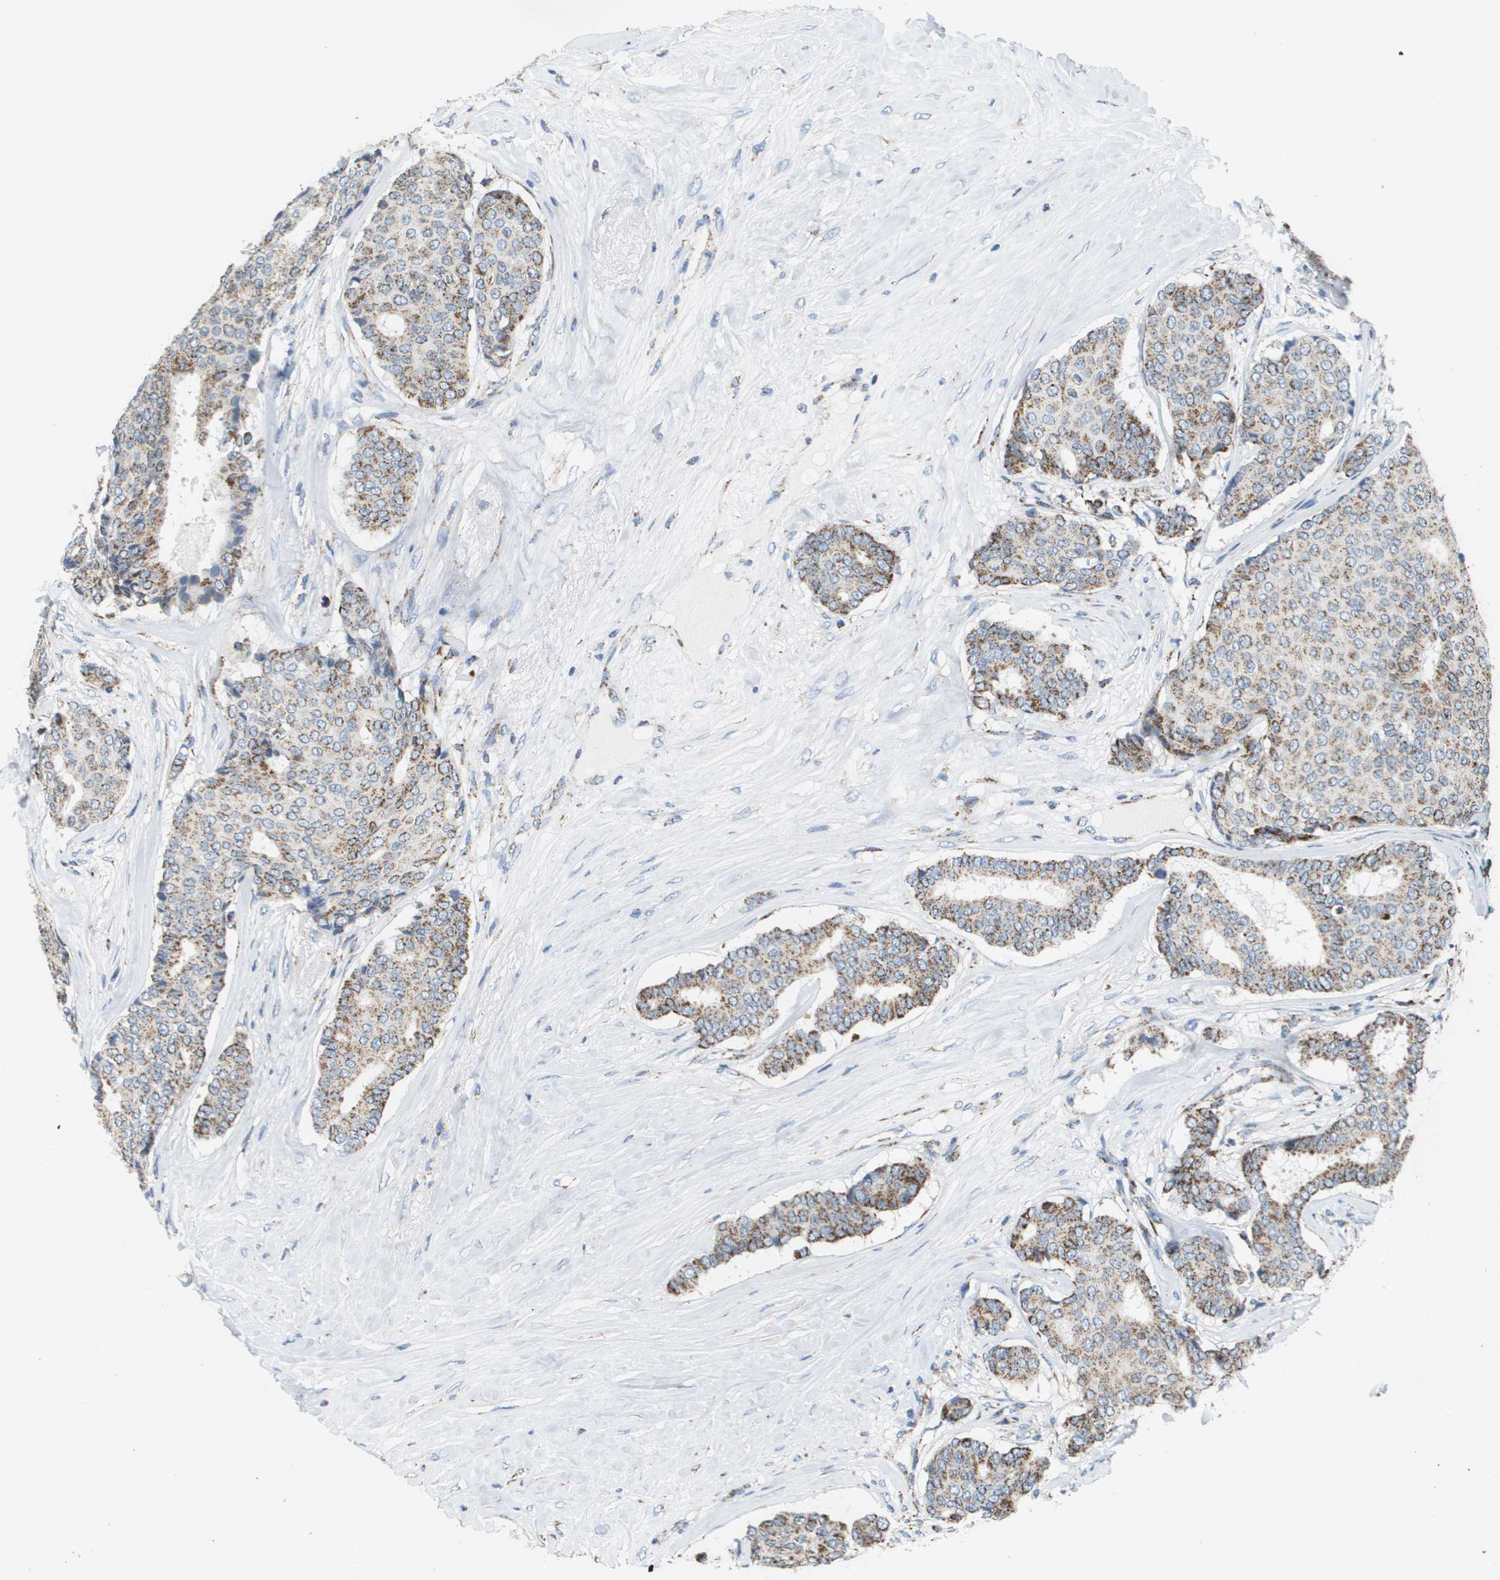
{"staining": {"intensity": "strong", "quantity": ">75%", "location": "cytoplasmic/membranous"}, "tissue": "breast cancer", "cell_type": "Tumor cells", "image_type": "cancer", "snomed": [{"axis": "morphology", "description": "Duct carcinoma"}, {"axis": "topography", "description": "Breast"}], "caption": "Immunohistochemistry (IHC) (DAB) staining of intraductal carcinoma (breast) shows strong cytoplasmic/membranous protein staining in approximately >75% of tumor cells.", "gene": "ATP5F1B", "patient": {"sex": "female", "age": 75}}